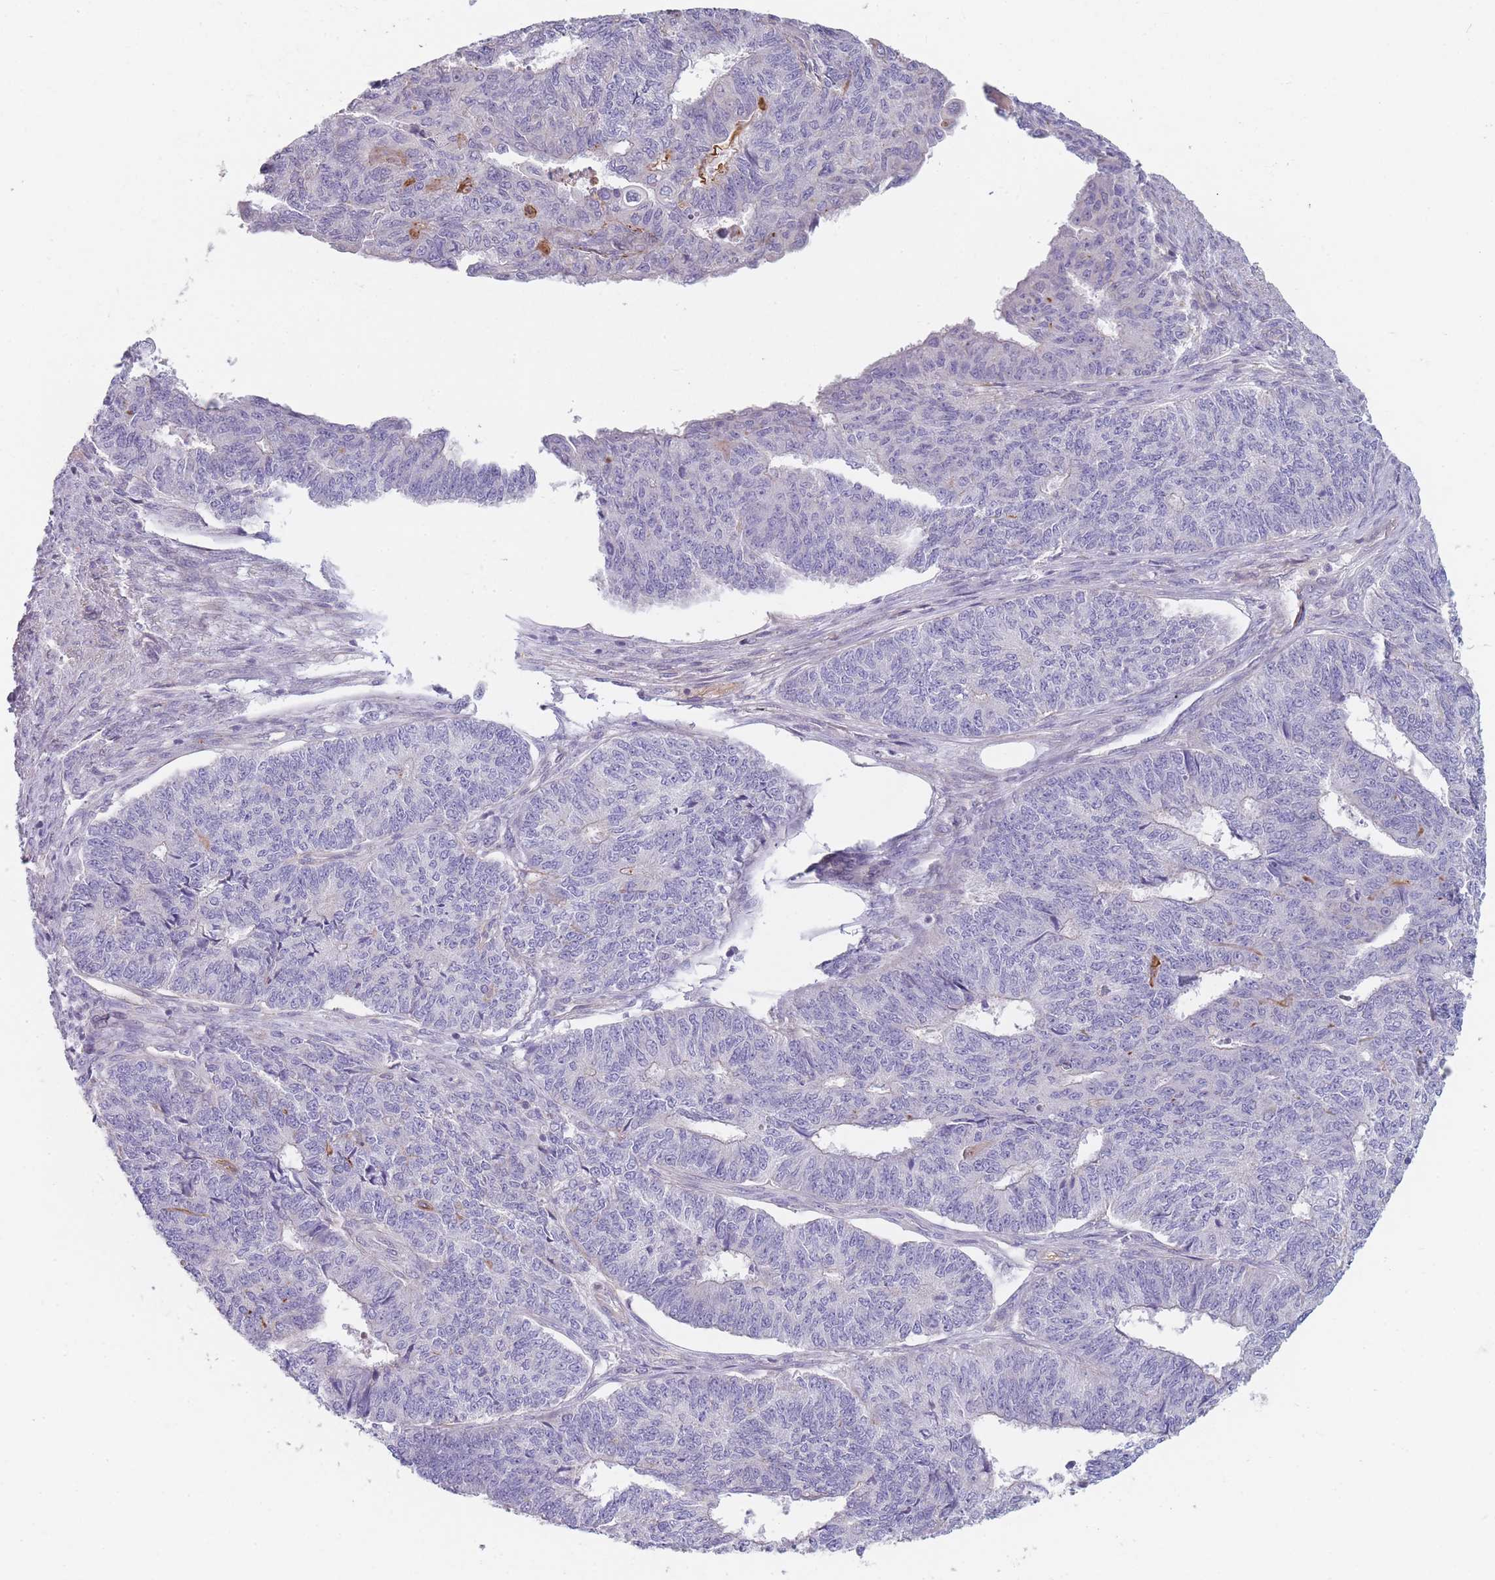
{"staining": {"intensity": "negative", "quantity": "none", "location": "none"}, "tissue": "endometrial cancer", "cell_type": "Tumor cells", "image_type": "cancer", "snomed": [{"axis": "morphology", "description": "Adenocarcinoma, NOS"}, {"axis": "topography", "description": "Endometrium"}], "caption": "Histopathology image shows no protein staining in tumor cells of adenocarcinoma (endometrial) tissue.", "gene": "SMPD4", "patient": {"sex": "female", "age": 32}}